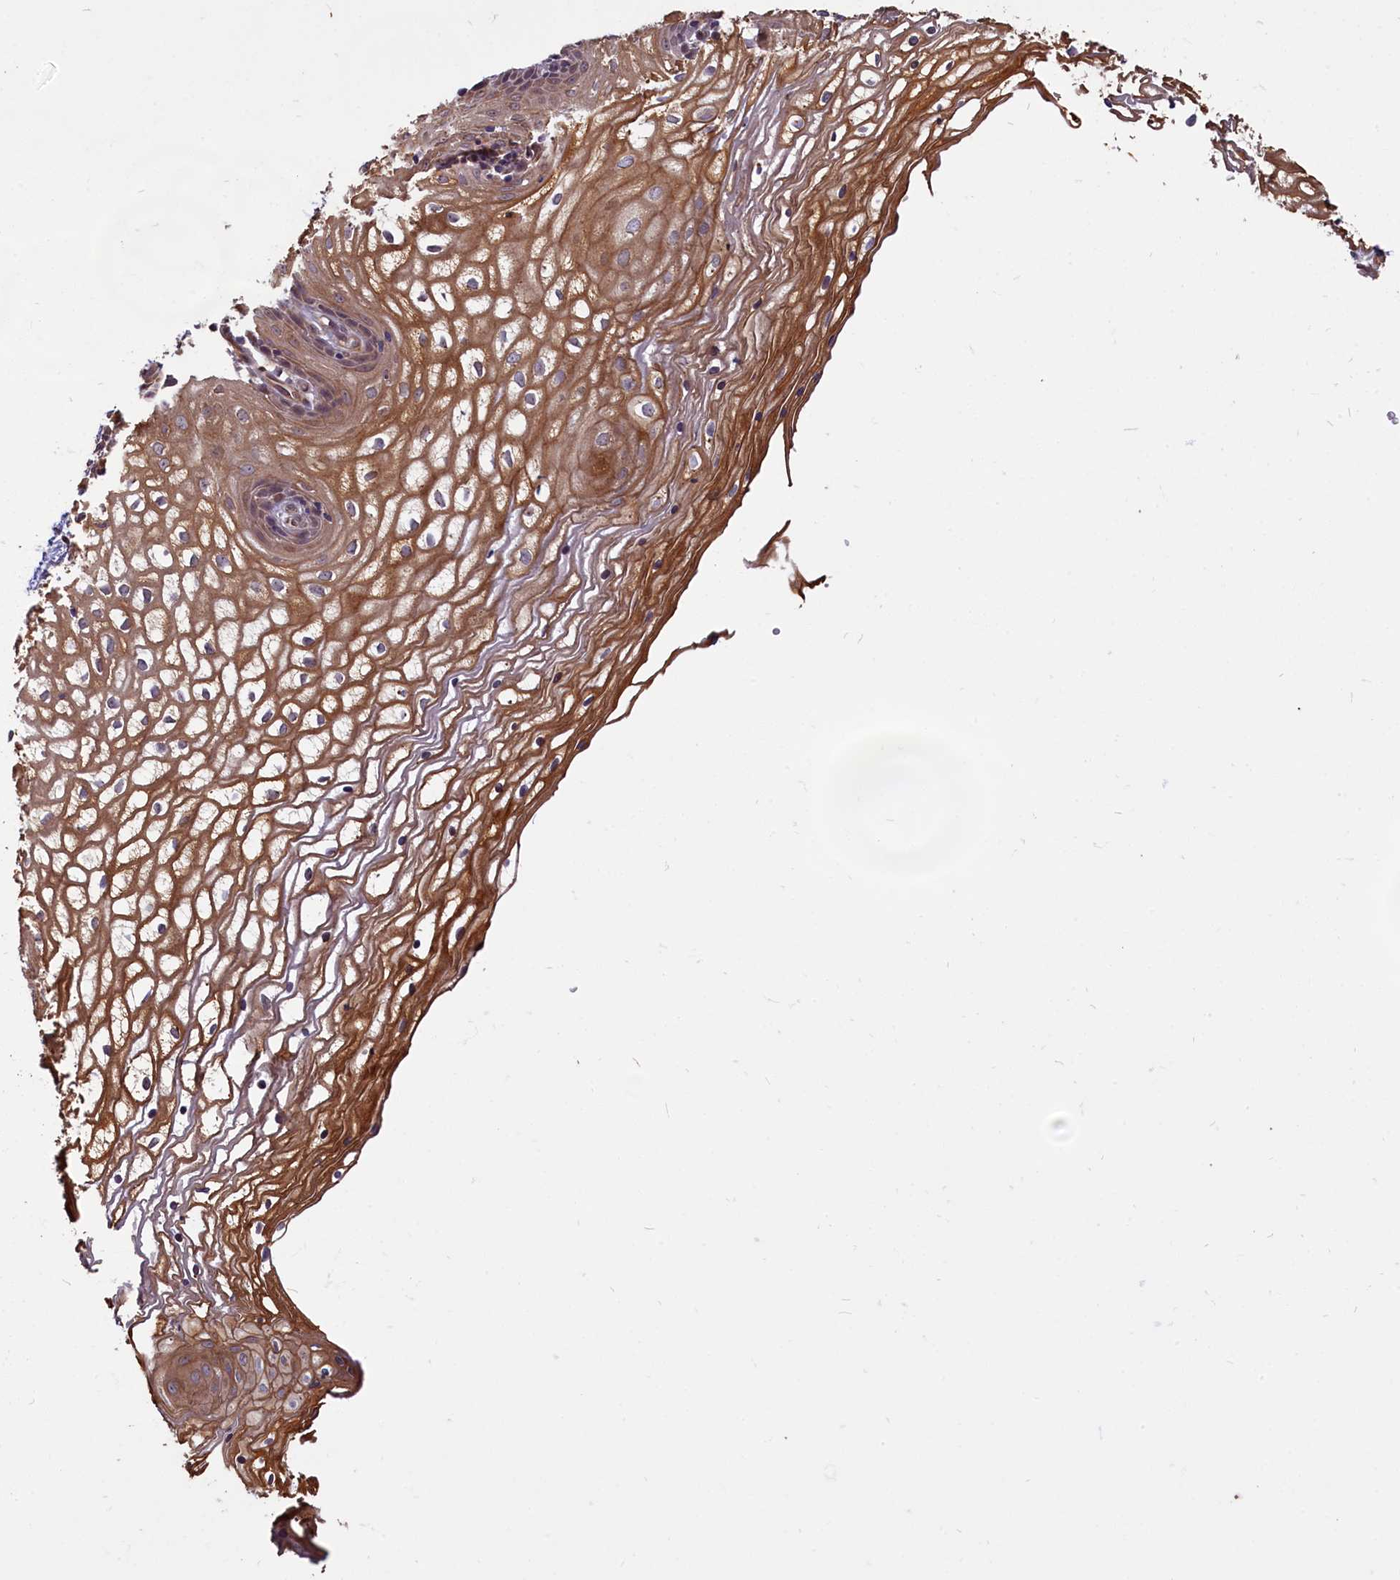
{"staining": {"intensity": "strong", "quantity": ">75%", "location": "cytoplasmic/membranous"}, "tissue": "vagina", "cell_type": "Squamous epithelial cells", "image_type": "normal", "snomed": [{"axis": "morphology", "description": "Normal tissue, NOS"}, {"axis": "topography", "description": "Vagina"}], "caption": "IHC (DAB) staining of unremarkable vagina demonstrates strong cytoplasmic/membranous protein staining in about >75% of squamous epithelial cells.", "gene": "ENSG00000274944", "patient": {"sex": "female", "age": 34}}